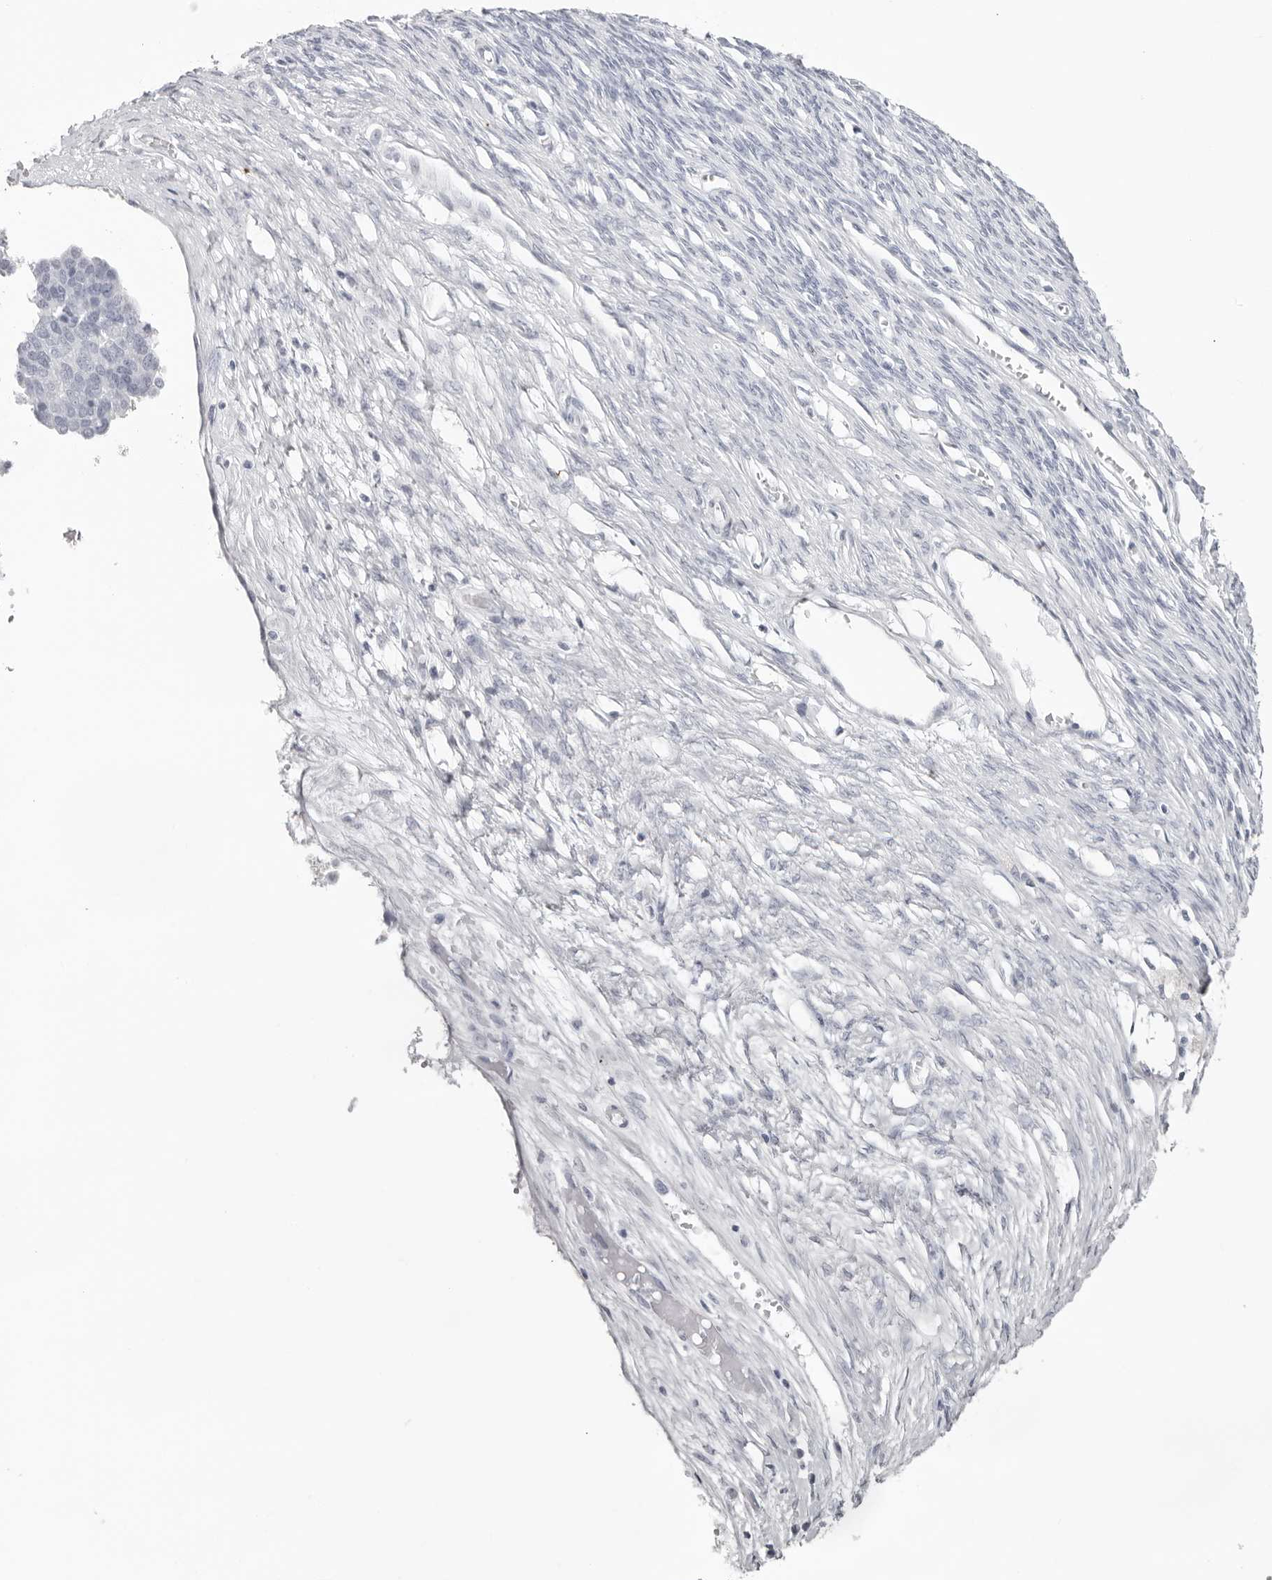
{"staining": {"intensity": "negative", "quantity": "none", "location": "none"}, "tissue": "ovarian cancer", "cell_type": "Tumor cells", "image_type": "cancer", "snomed": [{"axis": "morphology", "description": "Cystadenocarcinoma, serous, NOS"}, {"axis": "topography", "description": "Ovary"}], "caption": "Tumor cells are negative for brown protein staining in ovarian cancer. (DAB (3,3'-diaminobenzidine) immunohistochemistry with hematoxylin counter stain).", "gene": "INSL3", "patient": {"sex": "female", "age": 44}}